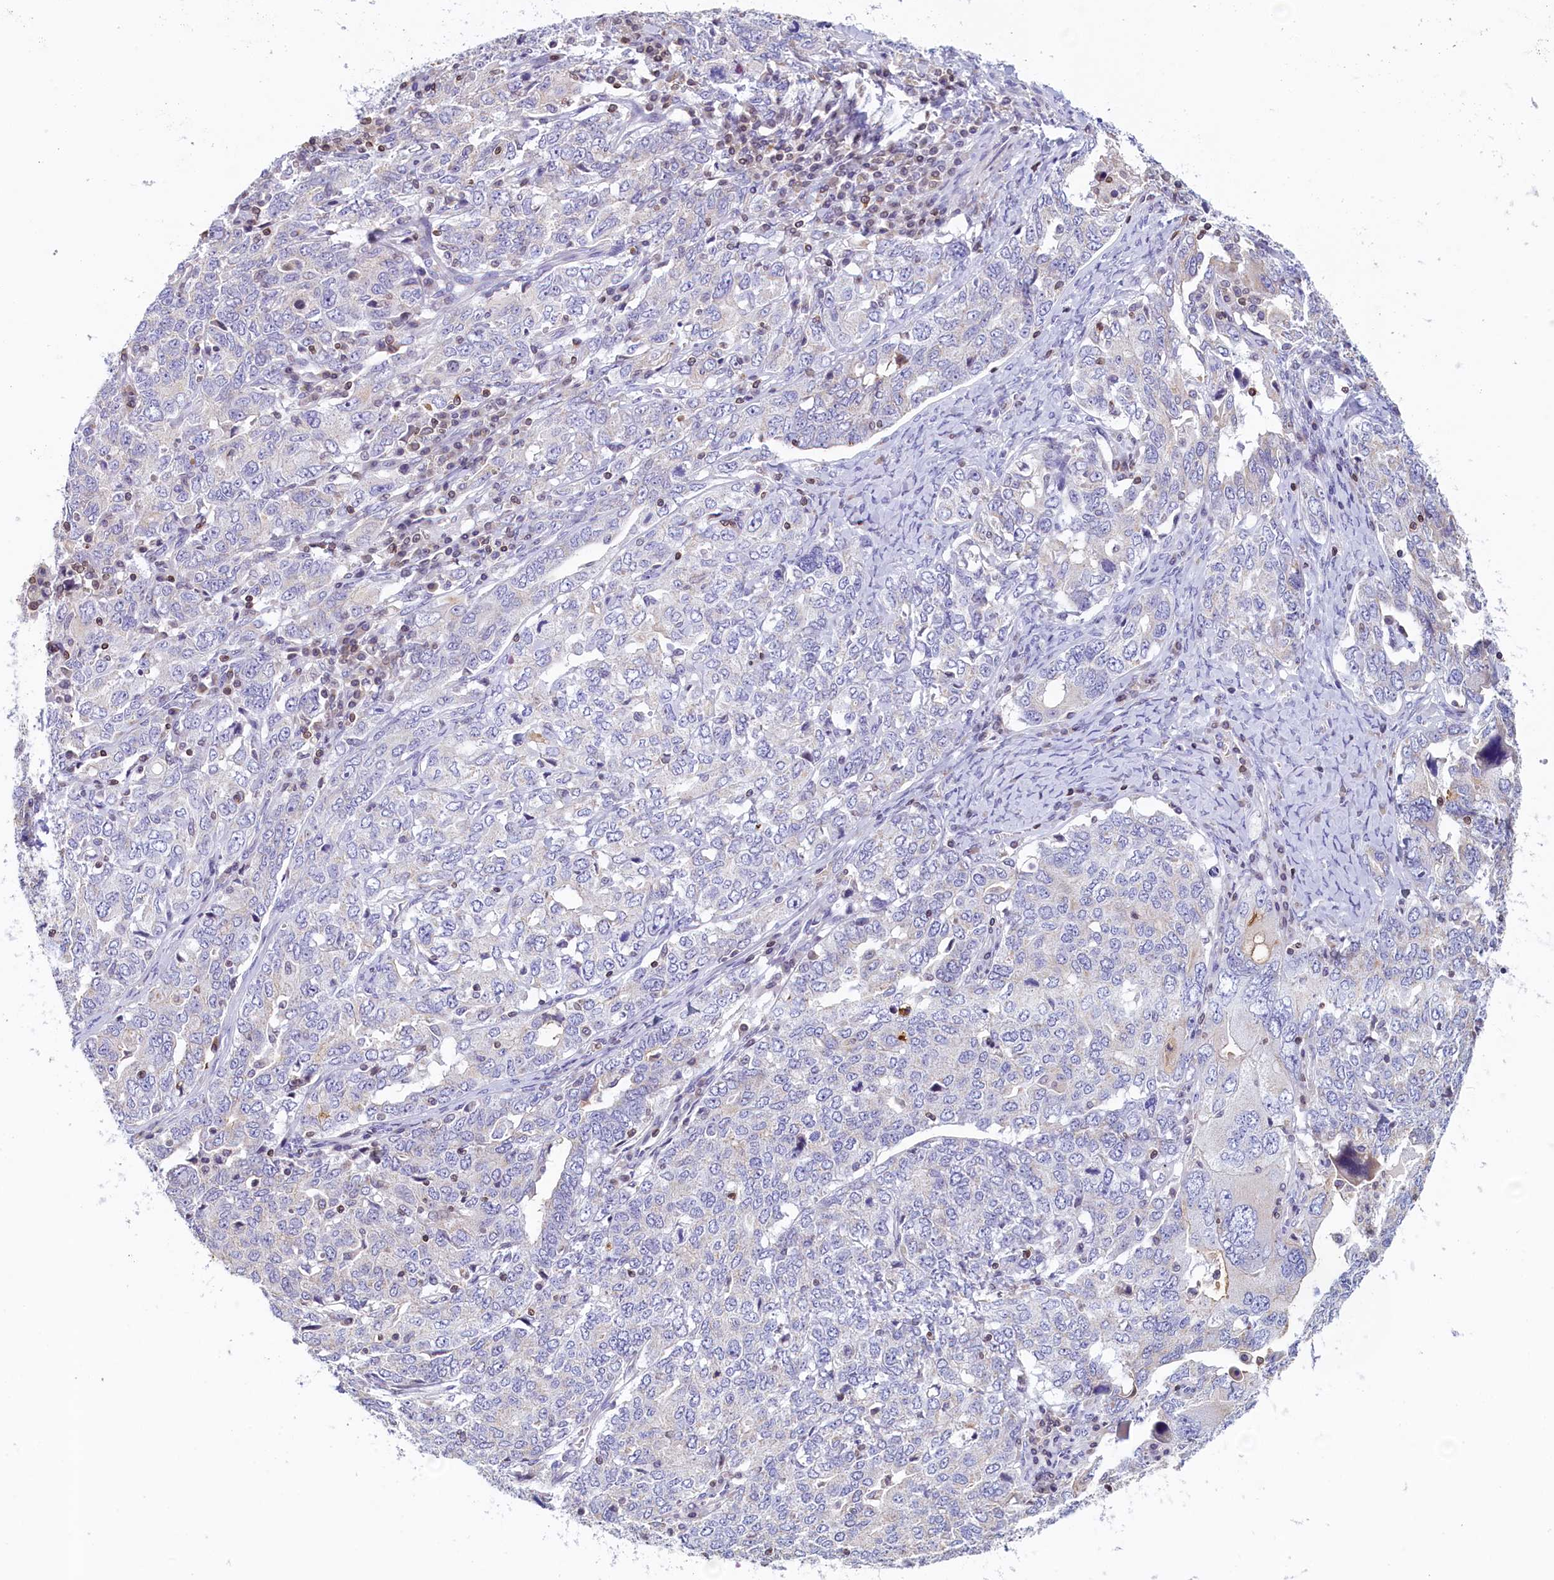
{"staining": {"intensity": "negative", "quantity": "none", "location": "none"}, "tissue": "ovarian cancer", "cell_type": "Tumor cells", "image_type": "cancer", "snomed": [{"axis": "morphology", "description": "Carcinoma, endometroid"}, {"axis": "topography", "description": "Ovary"}], "caption": "This micrograph is of ovarian cancer stained with IHC to label a protein in brown with the nuclei are counter-stained blue. There is no positivity in tumor cells.", "gene": "TRAF3IP3", "patient": {"sex": "female", "age": 62}}